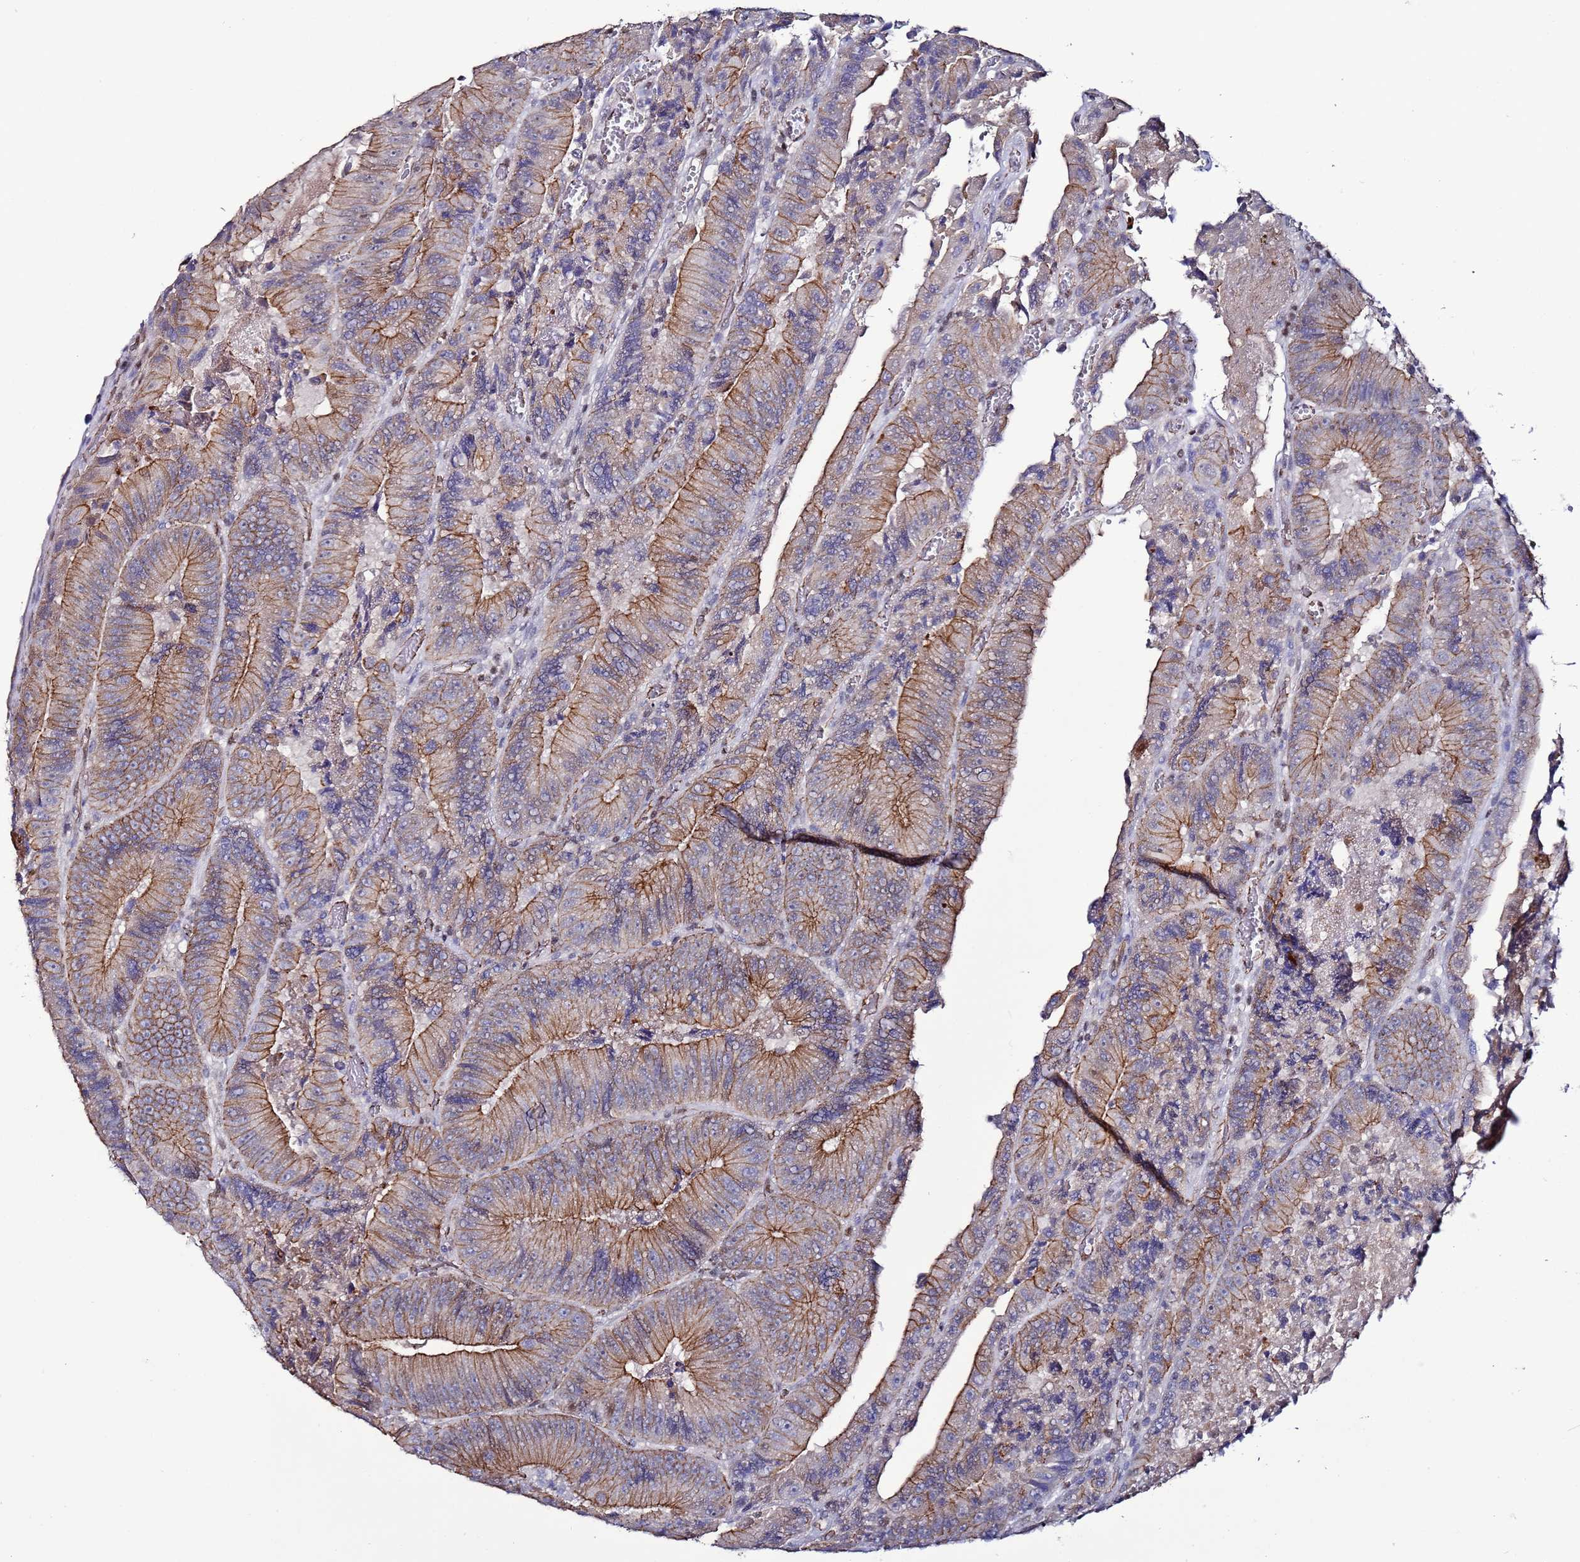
{"staining": {"intensity": "moderate", "quantity": "25%-75%", "location": "cytoplasmic/membranous"}, "tissue": "colorectal cancer", "cell_type": "Tumor cells", "image_type": "cancer", "snomed": [{"axis": "morphology", "description": "Adenocarcinoma, NOS"}, {"axis": "topography", "description": "Colon"}], "caption": "Adenocarcinoma (colorectal) stained with DAB (3,3'-diaminobenzidine) immunohistochemistry (IHC) reveals medium levels of moderate cytoplasmic/membranous staining in about 25%-75% of tumor cells.", "gene": "TENM3", "patient": {"sex": "female", "age": 86}}